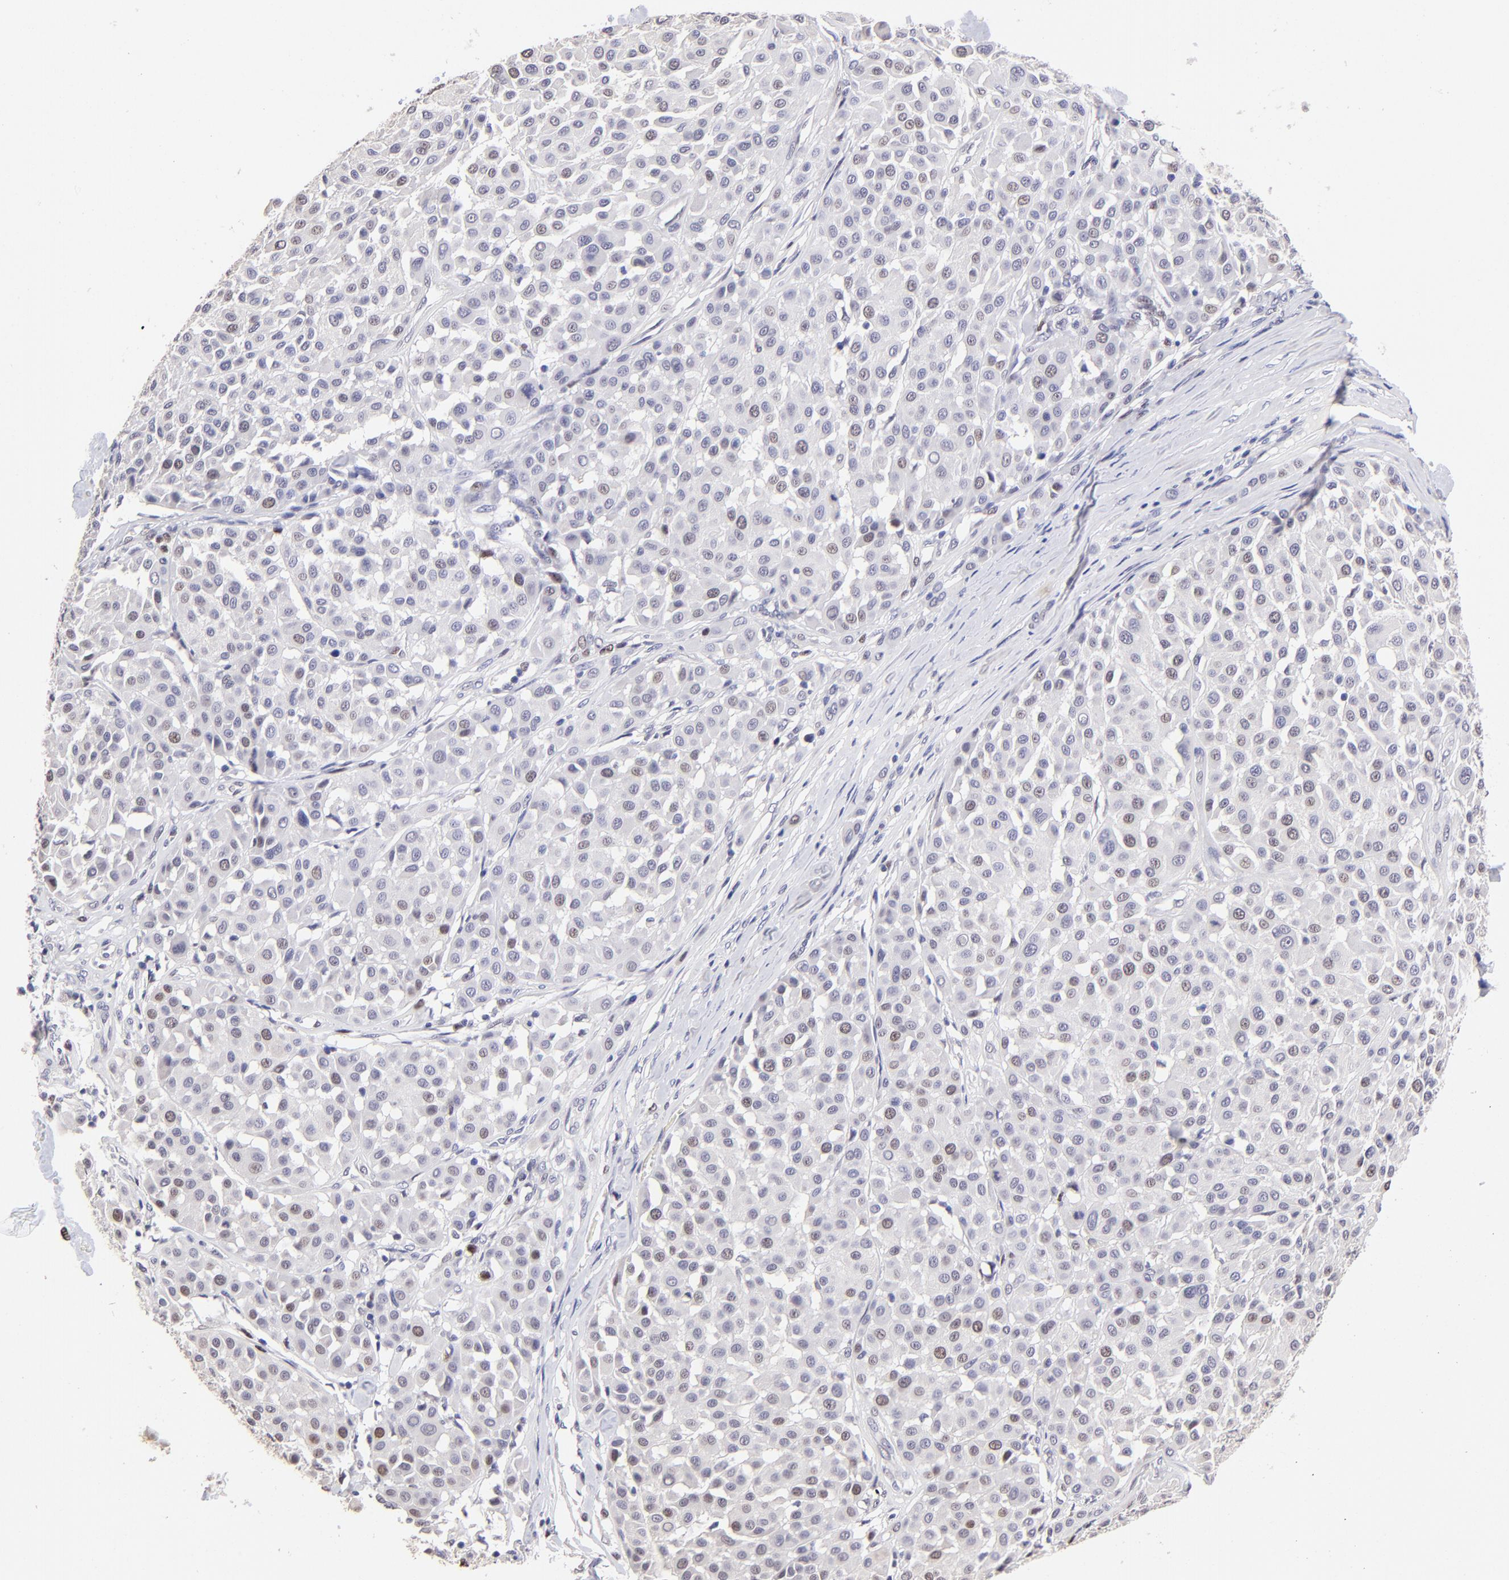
{"staining": {"intensity": "weak", "quantity": "<25%", "location": "nuclear"}, "tissue": "melanoma", "cell_type": "Tumor cells", "image_type": "cancer", "snomed": [{"axis": "morphology", "description": "Malignant melanoma, Metastatic site"}, {"axis": "topography", "description": "Soft tissue"}], "caption": "Tumor cells are negative for brown protein staining in malignant melanoma (metastatic site).", "gene": "DNMT1", "patient": {"sex": "male", "age": 41}}